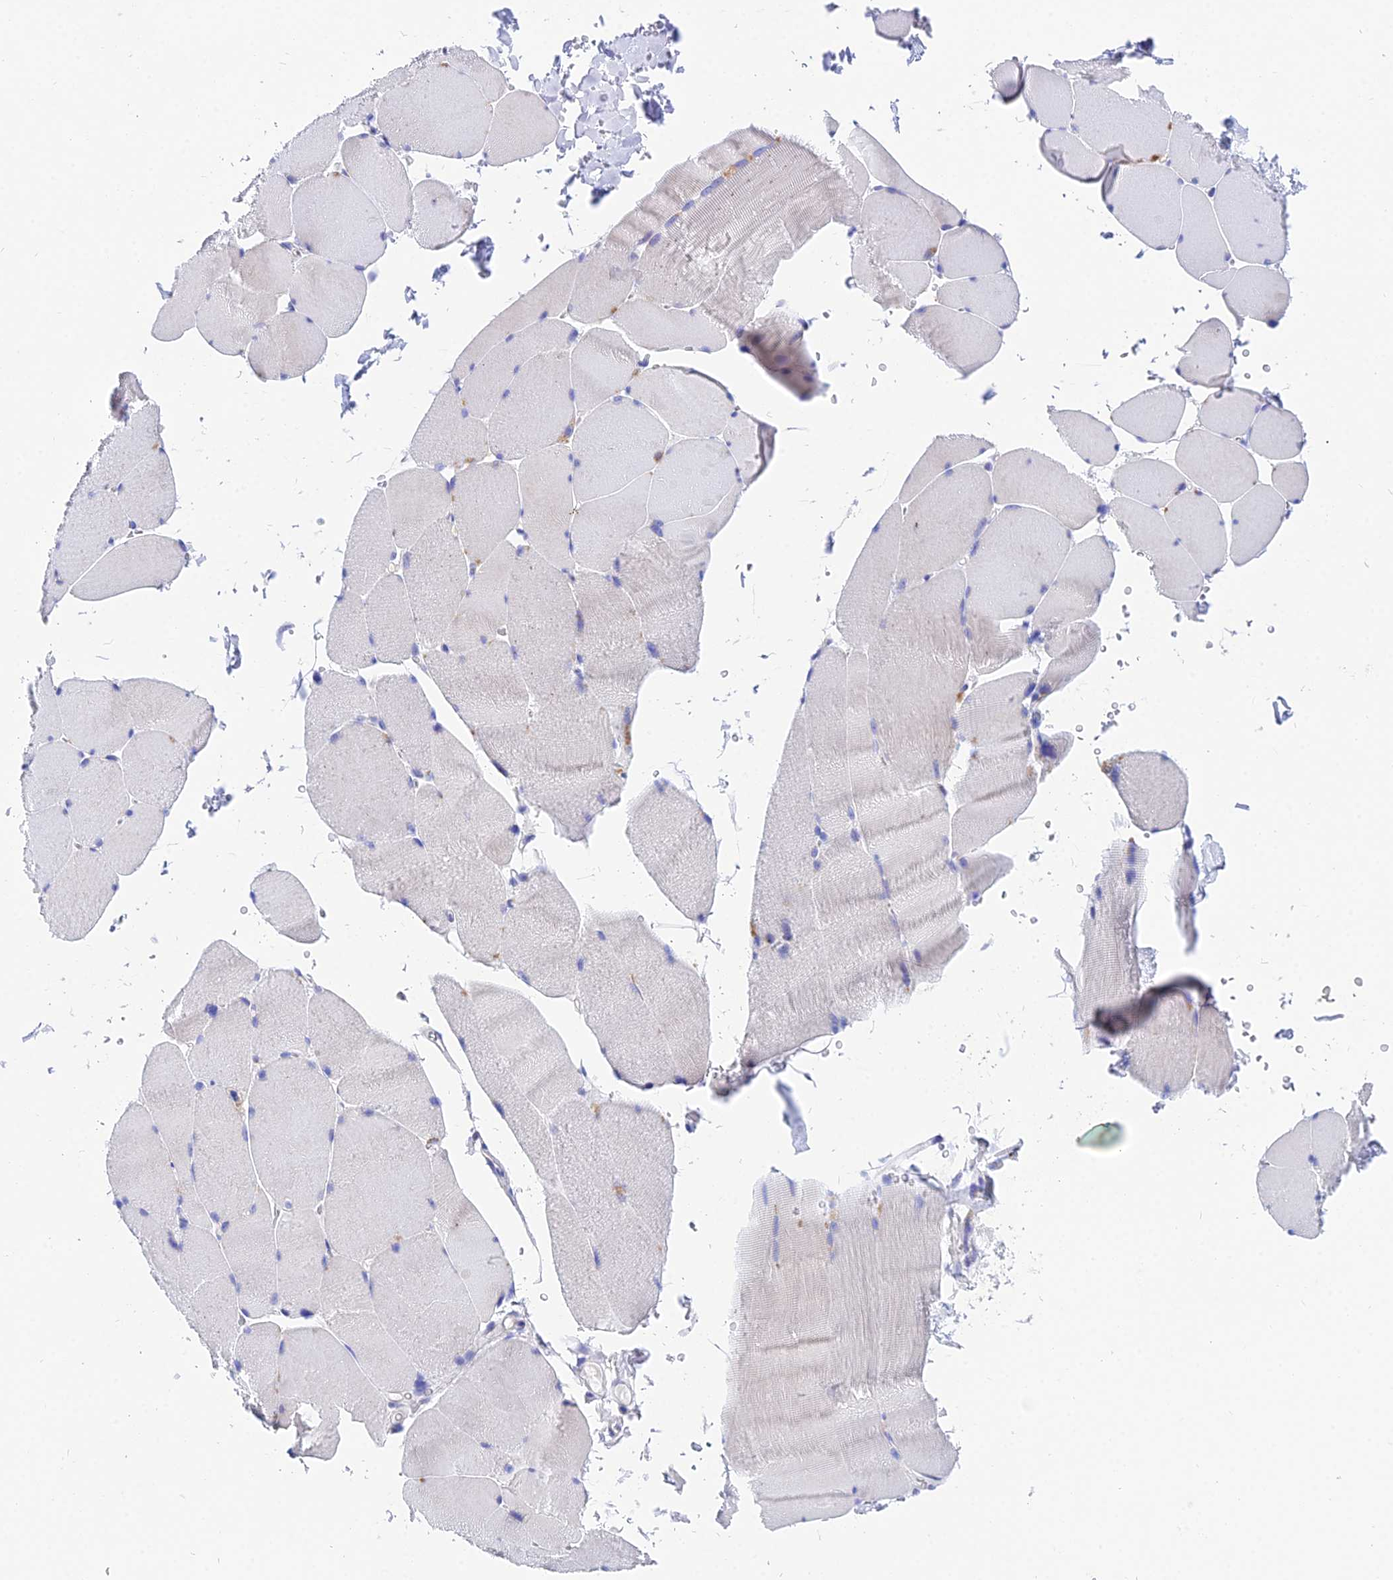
{"staining": {"intensity": "negative", "quantity": "none", "location": "none"}, "tissue": "skeletal muscle", "cell_type": "Myocytes", "image_type": "normal", "snomed": [{"axis": "morphology", "description": "Normal tissue, NOS"}, {"axis": "topography", "description": "Skin"}, {"axis": "topography", "description": "Skeletal muscle"}], "caption": "High magnification brightfield microscopy of normal skeletal muscle stained with DAB (3,3'-diaminobenzidine) (brown) and counterstained with hematoxylin (blue): myocytes show no significant expression. (Stains: DAB immunohistochemistry with hematoxylin counter stain, Microscopy: brightfield microscopy at high magnification).", "gene": "CEP41", "patient": {"sex": "male", "age": 83}}